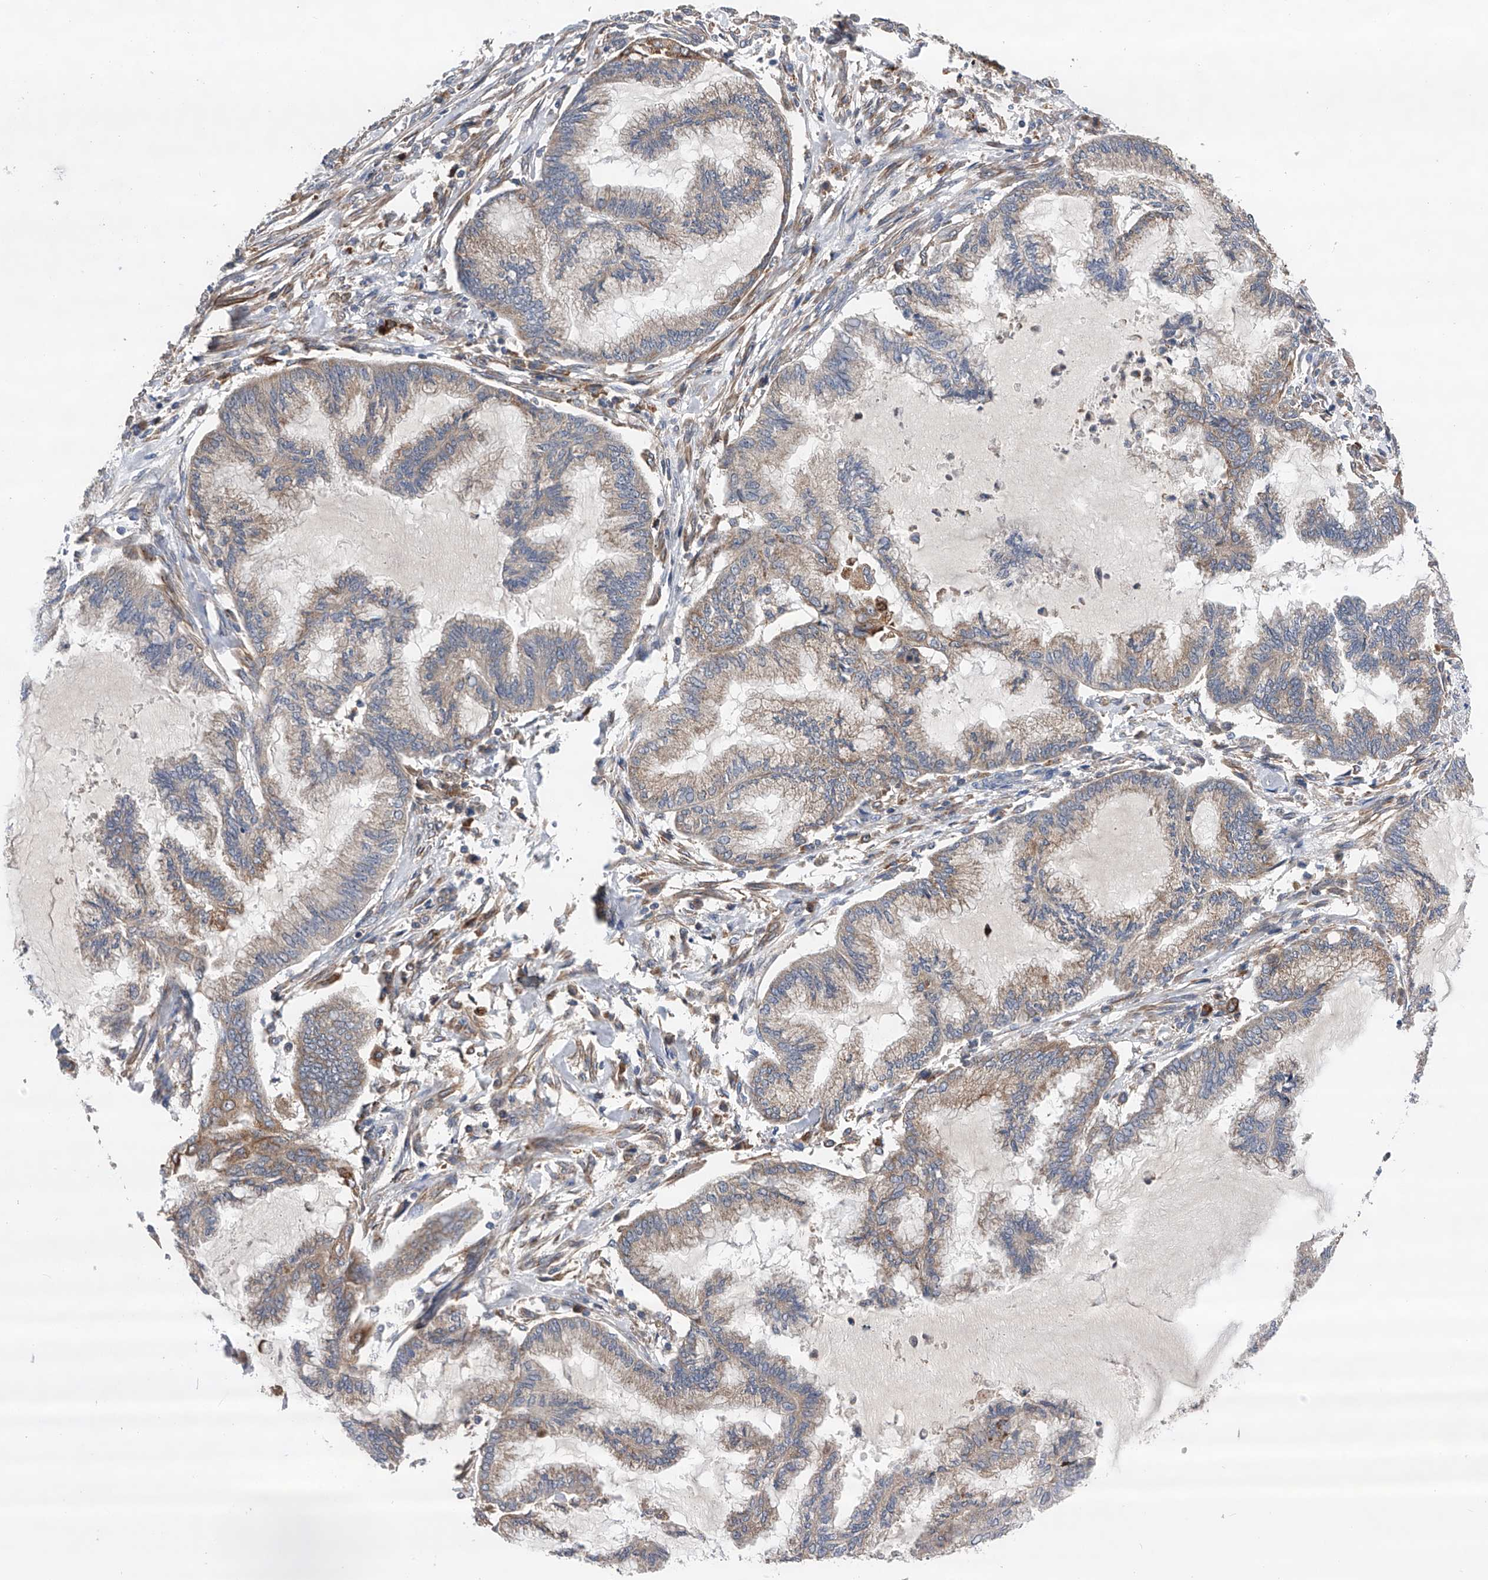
{"staining": {"intensity": "weak", "quantity": "25%-75%", "location": "cytoplasmic/membranous"}, "tissue": "endometrial cancer", "cell_type": "Tumor cells", "image_type": "cancer", "snomed": [{"axis": "morphology", "description": "Adenocarcinoma, NOS"}, {"axis": "topography", "description": "Endometrium"}], "caption": "High-power microscopy captured an immunohistochemistry histopathology image of endometrial adenocarcinoma, revealing weak cytoplasmic/membranous positivity in approximately 25%-75% of tumor cells.", "gene": "SPOCK1", "patient": {"sex": "female", "age": 86}}